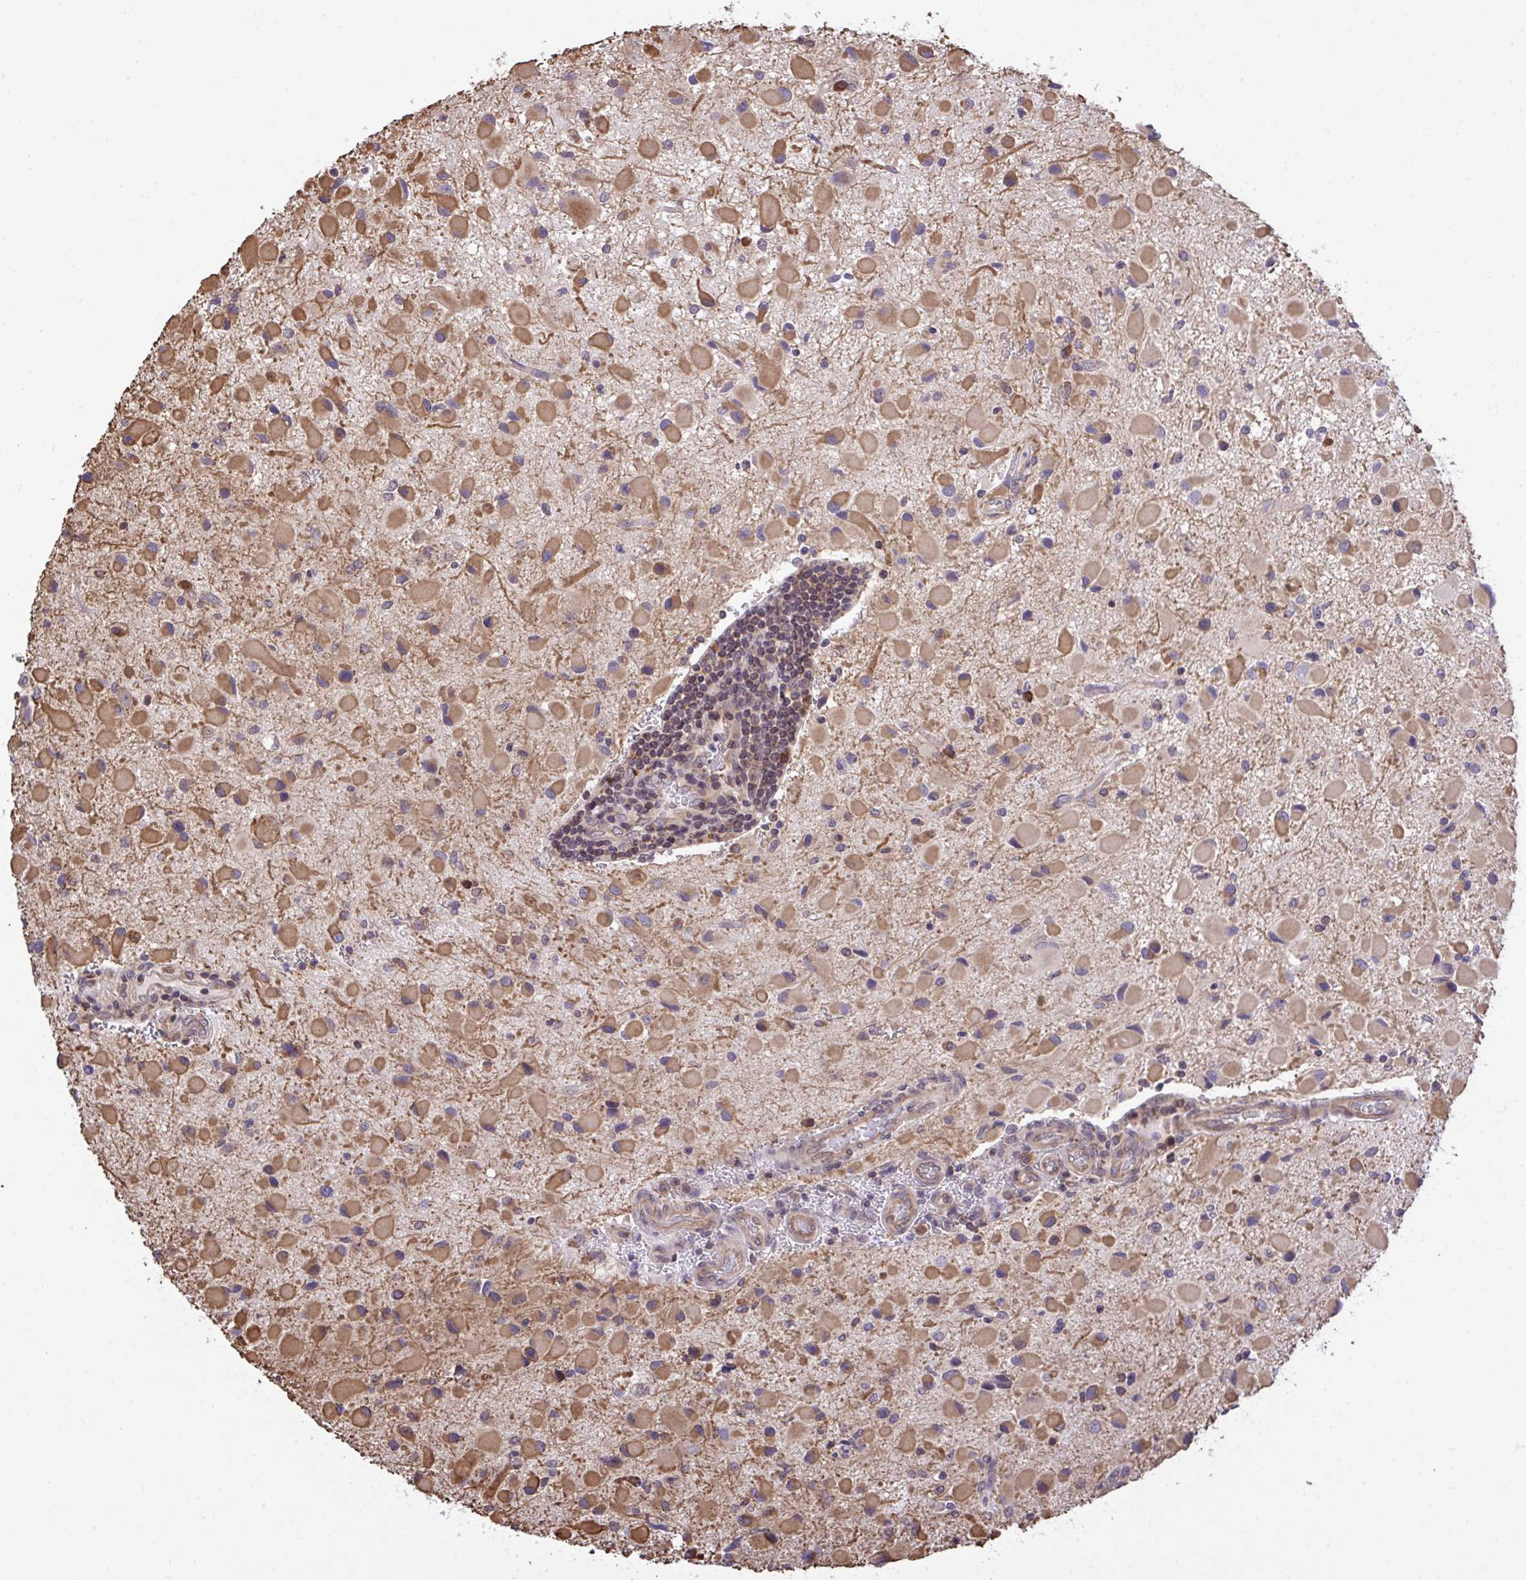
{"staining": {"intensity": "moderate", "quantity": ">75%", "location": "cytoplasmic/membranous"}, "tissue": "glioma", "cell_type": "Tumor cells", "image_type": "cancer", "snomed": [{"axis": "morphology", "description": "Glioma, malignant, Low grade"}, {"axis": "topography", "description": "Brain"}], "caption": "High-power microscopy captured an immunohistochemistry (IHC) photomicrograph of glioma, revealing moderate cytoplasmic/membranous staining in approximately >75% of tumor cells. (DAB (3,3'-diaminobenzidine) IHC, brown staining for protein, blue staining for nuclei).", "gene": "RPS15", "patient": {"sex": "female", "age": 32}}